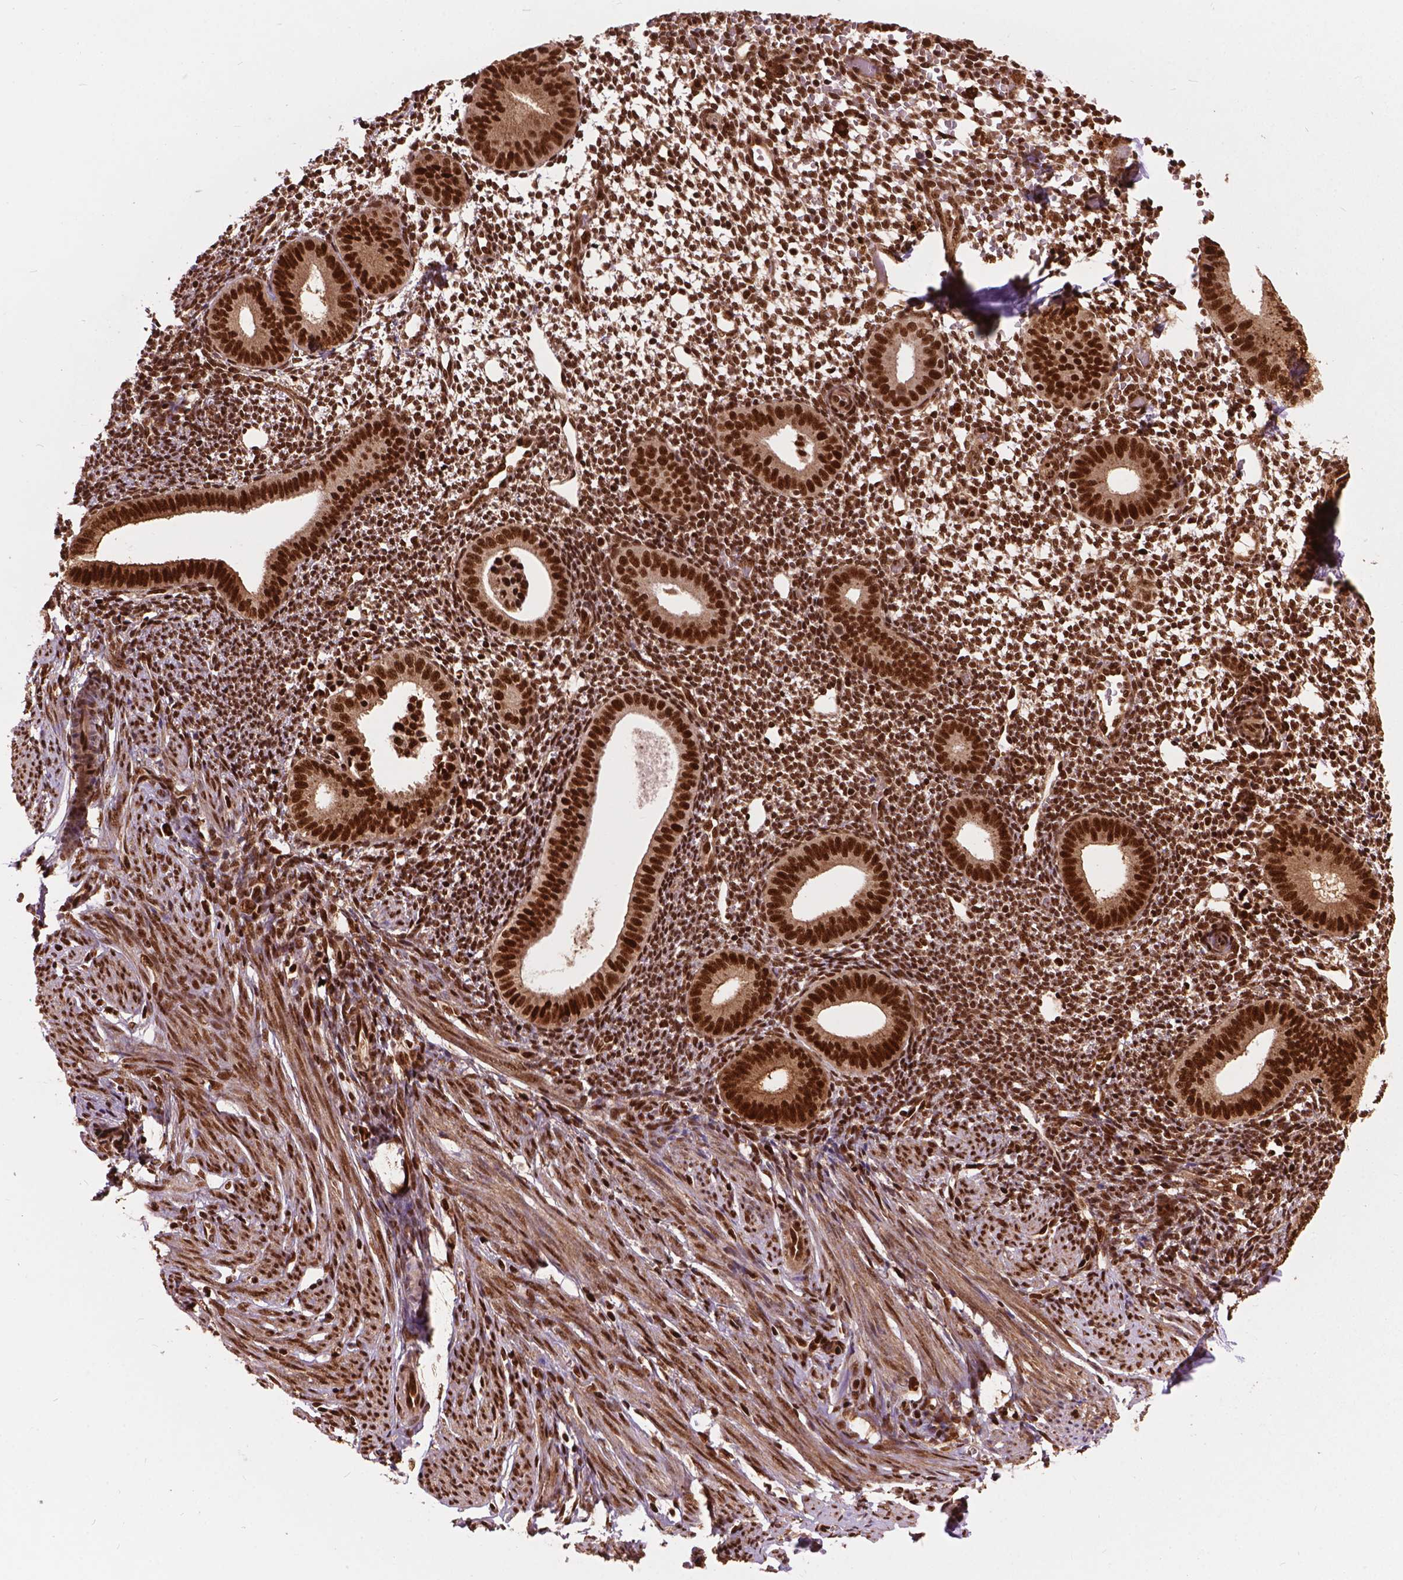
{"staining": {"intensity": "strong", "quantity": ">75%", "location": "nuclear"}, "tissue": "endometrium", "cell_type": "Cells in endometrial stroma", "image_type": "normal", "snomed": [{"axis": "morphology", "description": "Normal tissue, NOS"}, {"axis": "topography", "description": "Endometrium"}], "caption": "Cells in endometrial stroma demonstrate high levels of strong nuclear expression in about >75% of cells in unremarkable endometrium.", "gene": "ANP32A", "patient": {"sex": "female", "age": 40}}